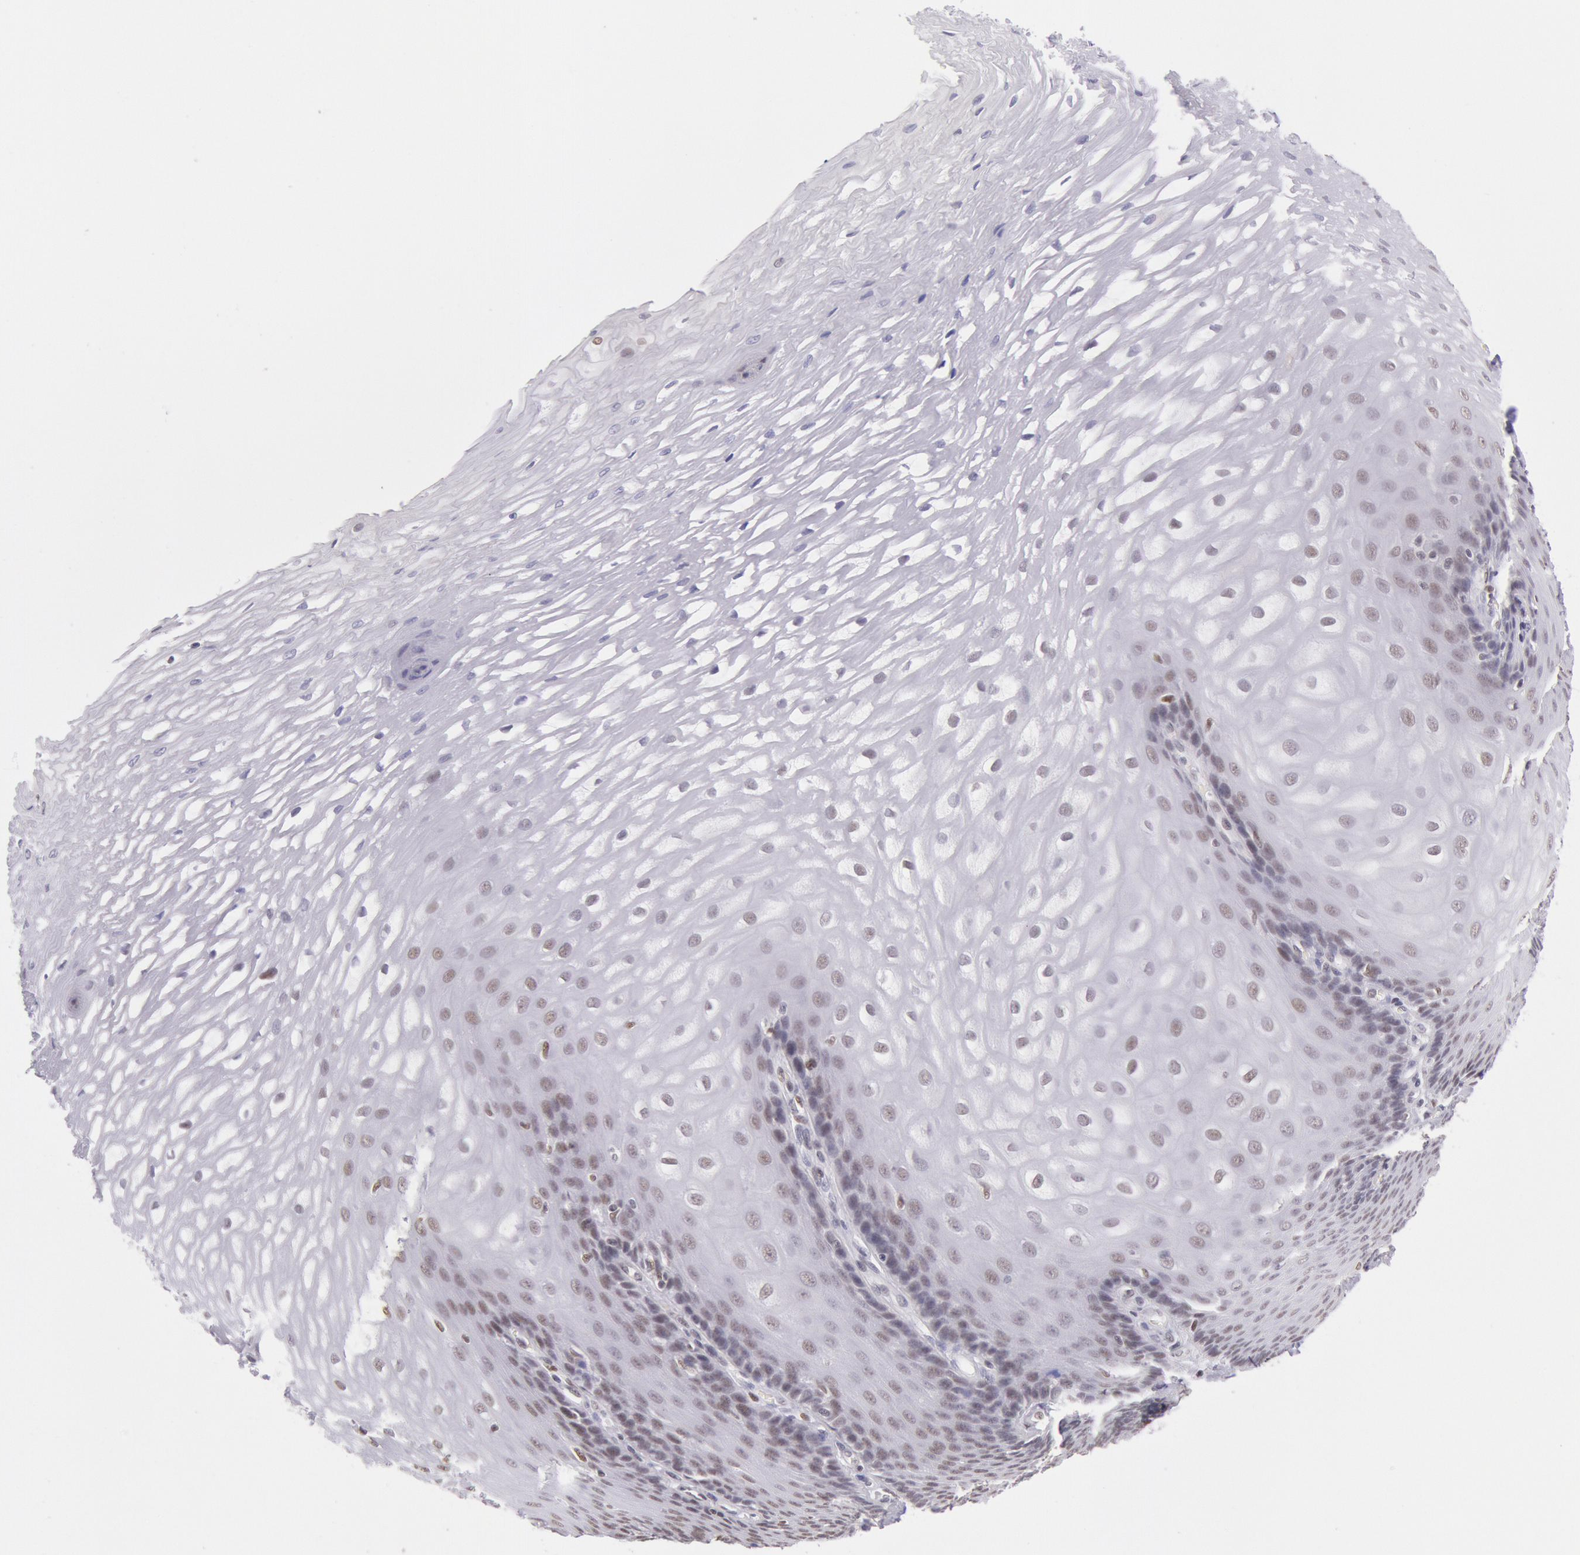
{"staining": {"intensity": "weak", "quantity": "<25%", "location": "nuclear"}, "tissue": "esophagus", "cell_type": "Squamous epithelial cells", "image_type": "normal", "snomed": [{"axis": "morphology", "description": "Normal tissue, NOS"}, {"axis": "morphology", "description": "Adenocarcinoma, NOS"}, {"axis": "topography", "description": "Esophagus"}, {"axis": "topography", "description": "Stomach"}], "caption": "The photomicrograph displays no staining of squamous epithelial cells in benign esophagus. (Stains: DAB immunohistochemistry with hematoxylin counter stain, Microscopy: brightfield microscopy at high magnification).", "gene": "TASL", "patient": {"sex": "male", "age": 62}}